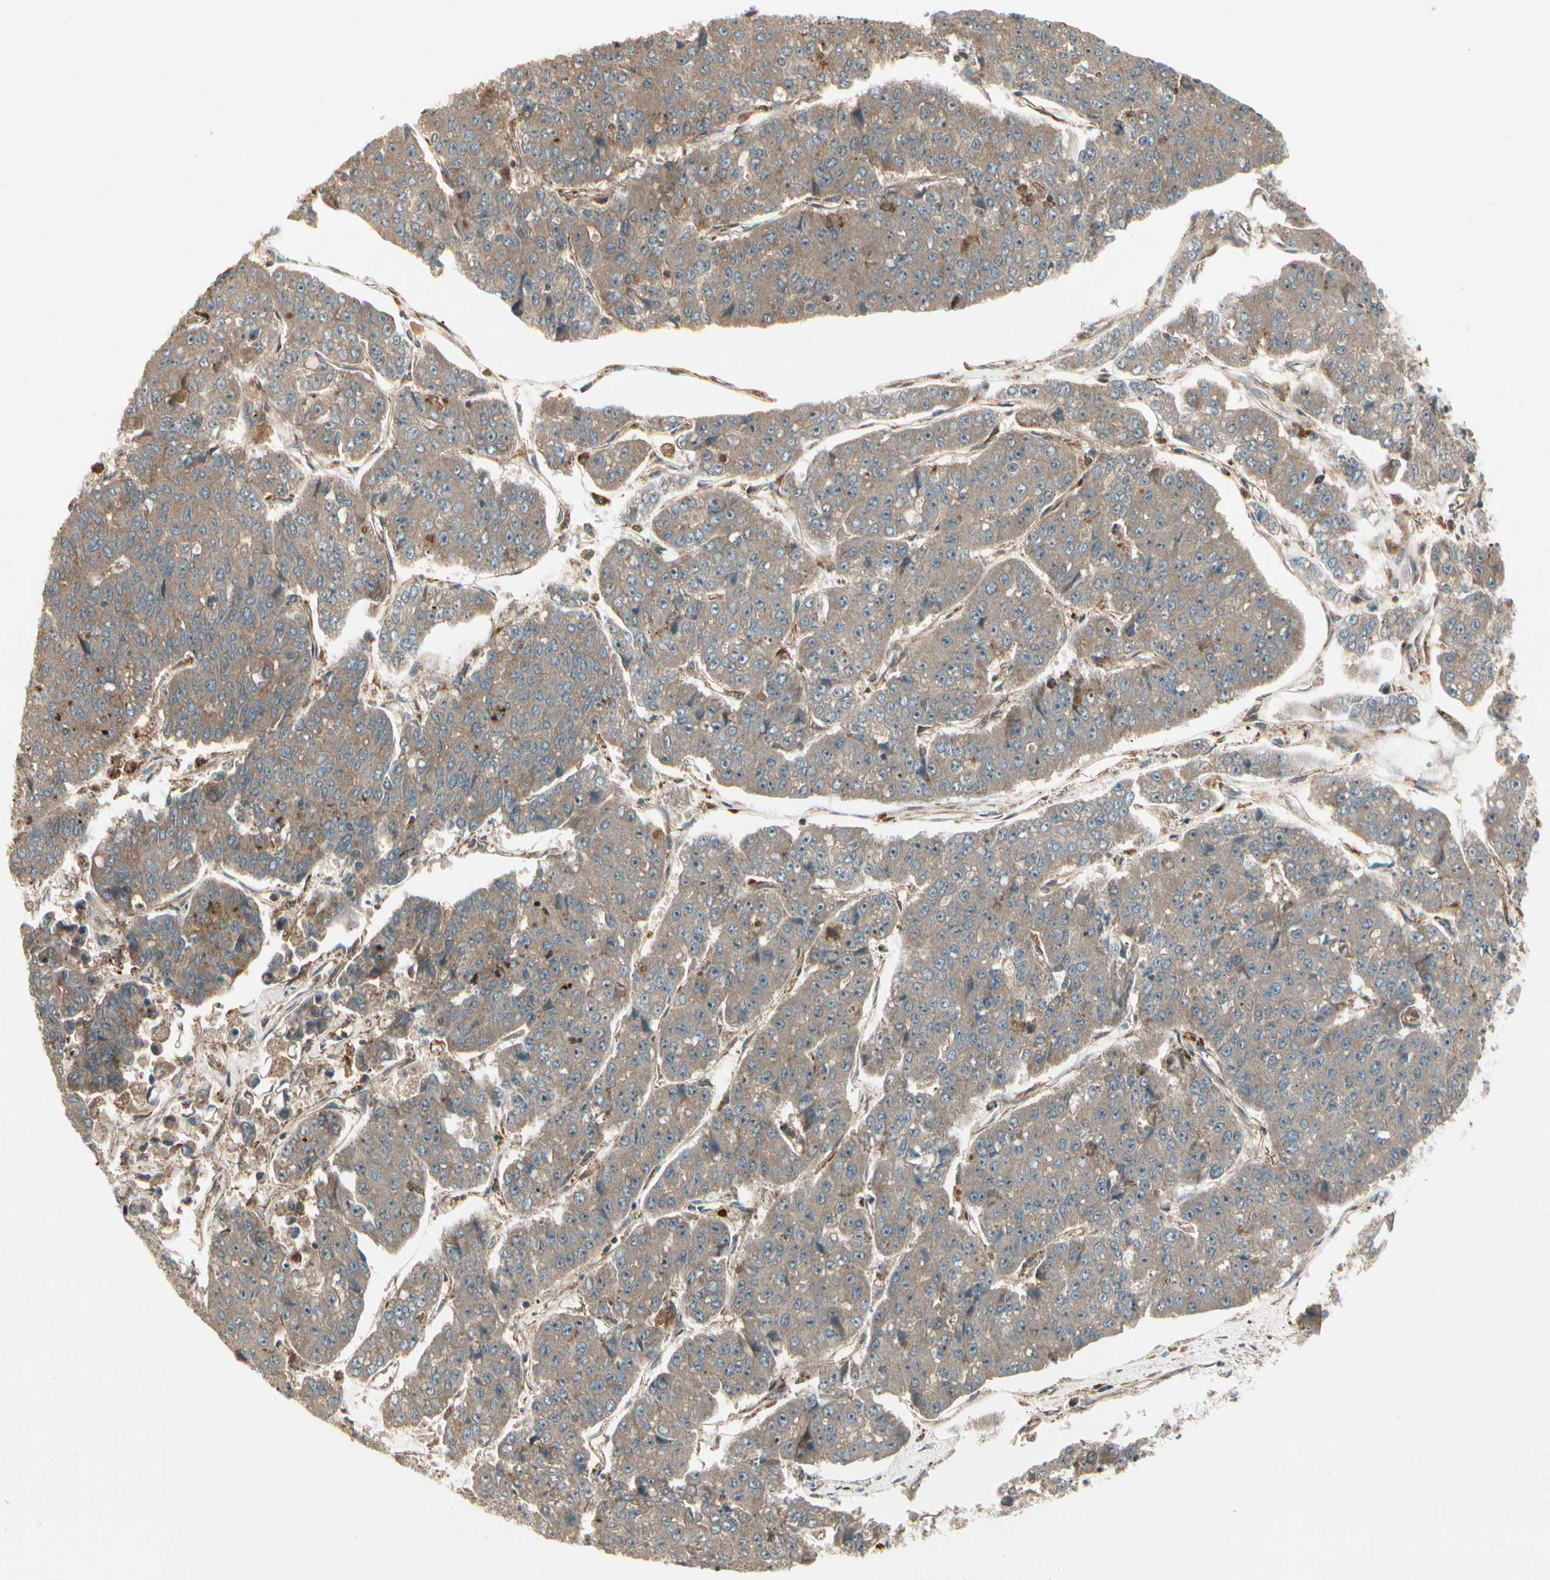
{"staining": {"intensity": "weak", "quantity": ">75%", "location": "cytoplasmic/membranous"}, "tissue": "pancreatic cancer", "cell_type": "Tumor cells", "image_type": "cancer", "snomed": [{"axis": "morphology", "description": "Adenocarcinoma, NOS"}, {"axis": "topography", "description": "Pancreas"}], "caption": "The photomicrograph displays immunohistochemical staining of pancreatic cancer. There is weak cytoplasmic/membranous expression is present in approximately >75% of tumor cells. (brown staining indicates protein expression, while blue staining denotes nuclei).", "gene": "FKBP15", "patient": {"sex": "male", "age": 50}}